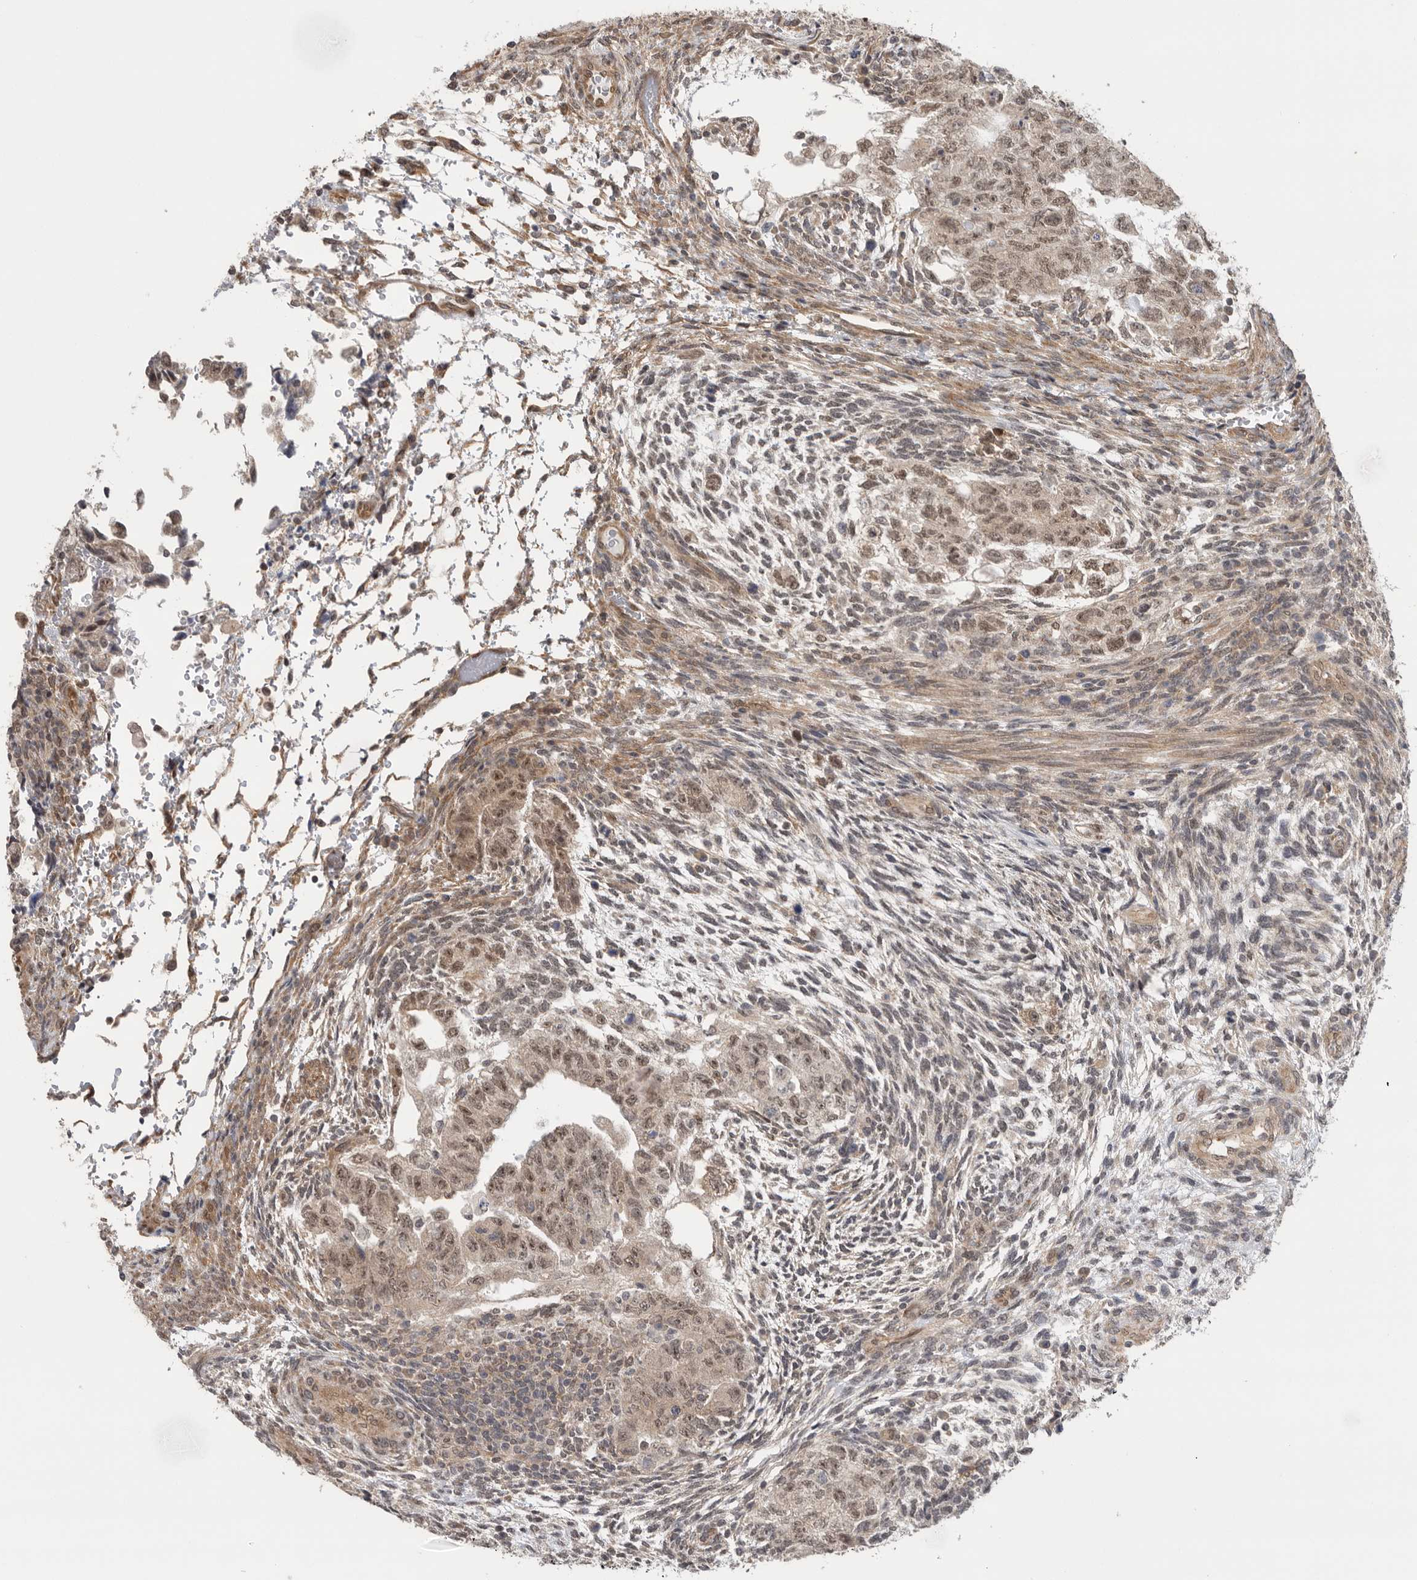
{"staining": {"intensity": "weak", "quantity": ">75%", "location": "cytoplasmic/membranous,nuclear"}, "tissue": "testis cancer", "cell_type": "Tumor cells", "image_type": "cancer", "snomed": [{"axis": "morphology", "description": "Normal tissue, NOS"}, {"axis": "morphology", "description": "Carcinoma, Embryonal, NOS"}, {"axis": "topography", "description": "Testis"}], "caption": "Testis cancer stained with a protein marker reveals weak staining in tumor cells.", "gene": "VPS50", "patient": {"sex": "male", "age": 36}}